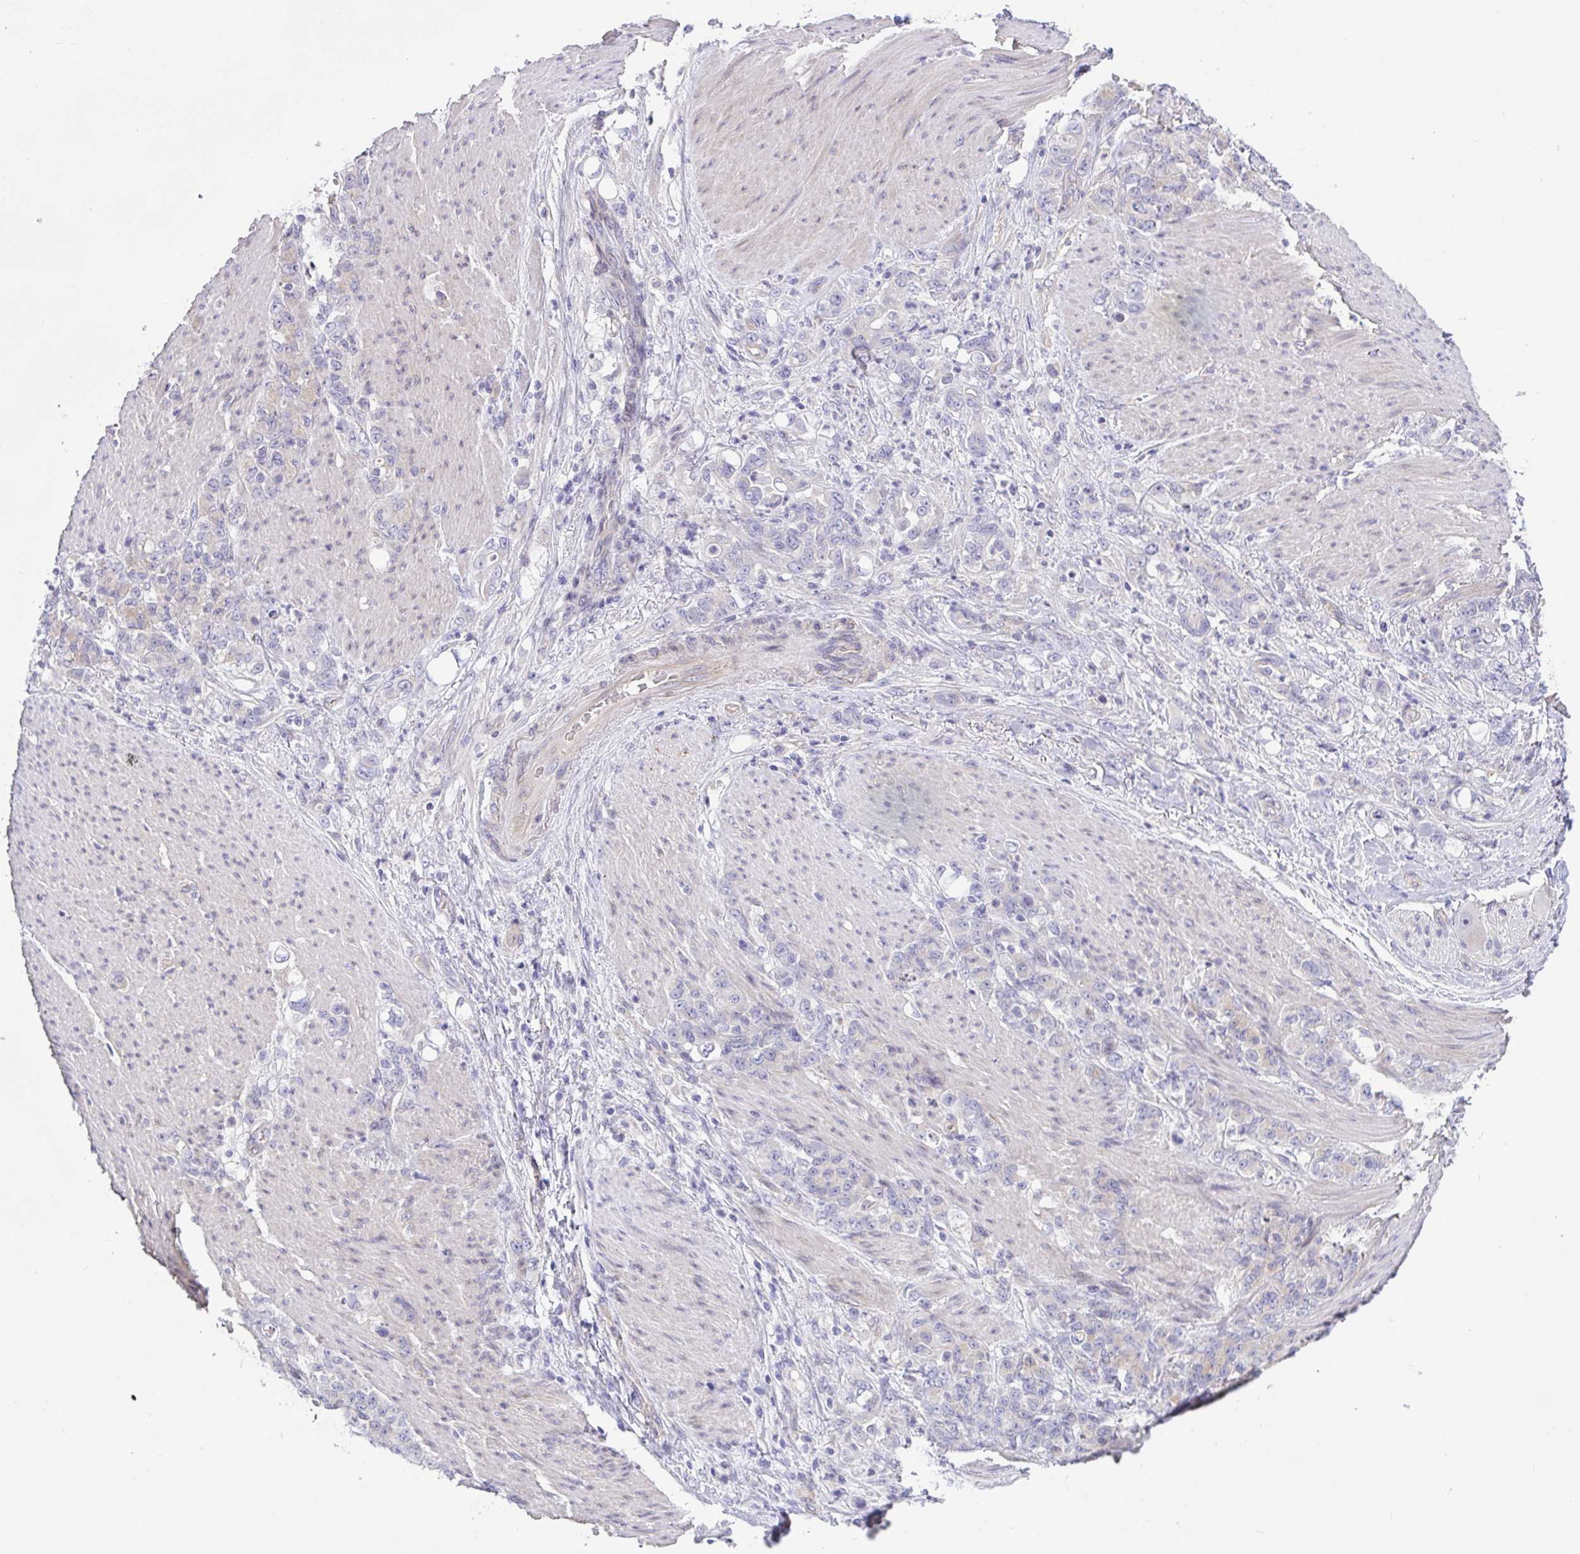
{"staining": {"intensity": "negative", "quantity": "none", "location": "none"}, "tissue": "stomach cancer", "cell_type": "Tumor cells", "image_type": "cancer", "snomed": [{"axis": "morphology", "description": "Adenocarcinoma, NOS"}, {"axis": "topography", "description": "Stomach"}], "caption": "IHC image of stomach adenocarcinoma stained for a protein (brown), which exhibits no staining in tumor cells.", "gene": "RHOXF1", "patient": {"sex": "female", "age": 79}}